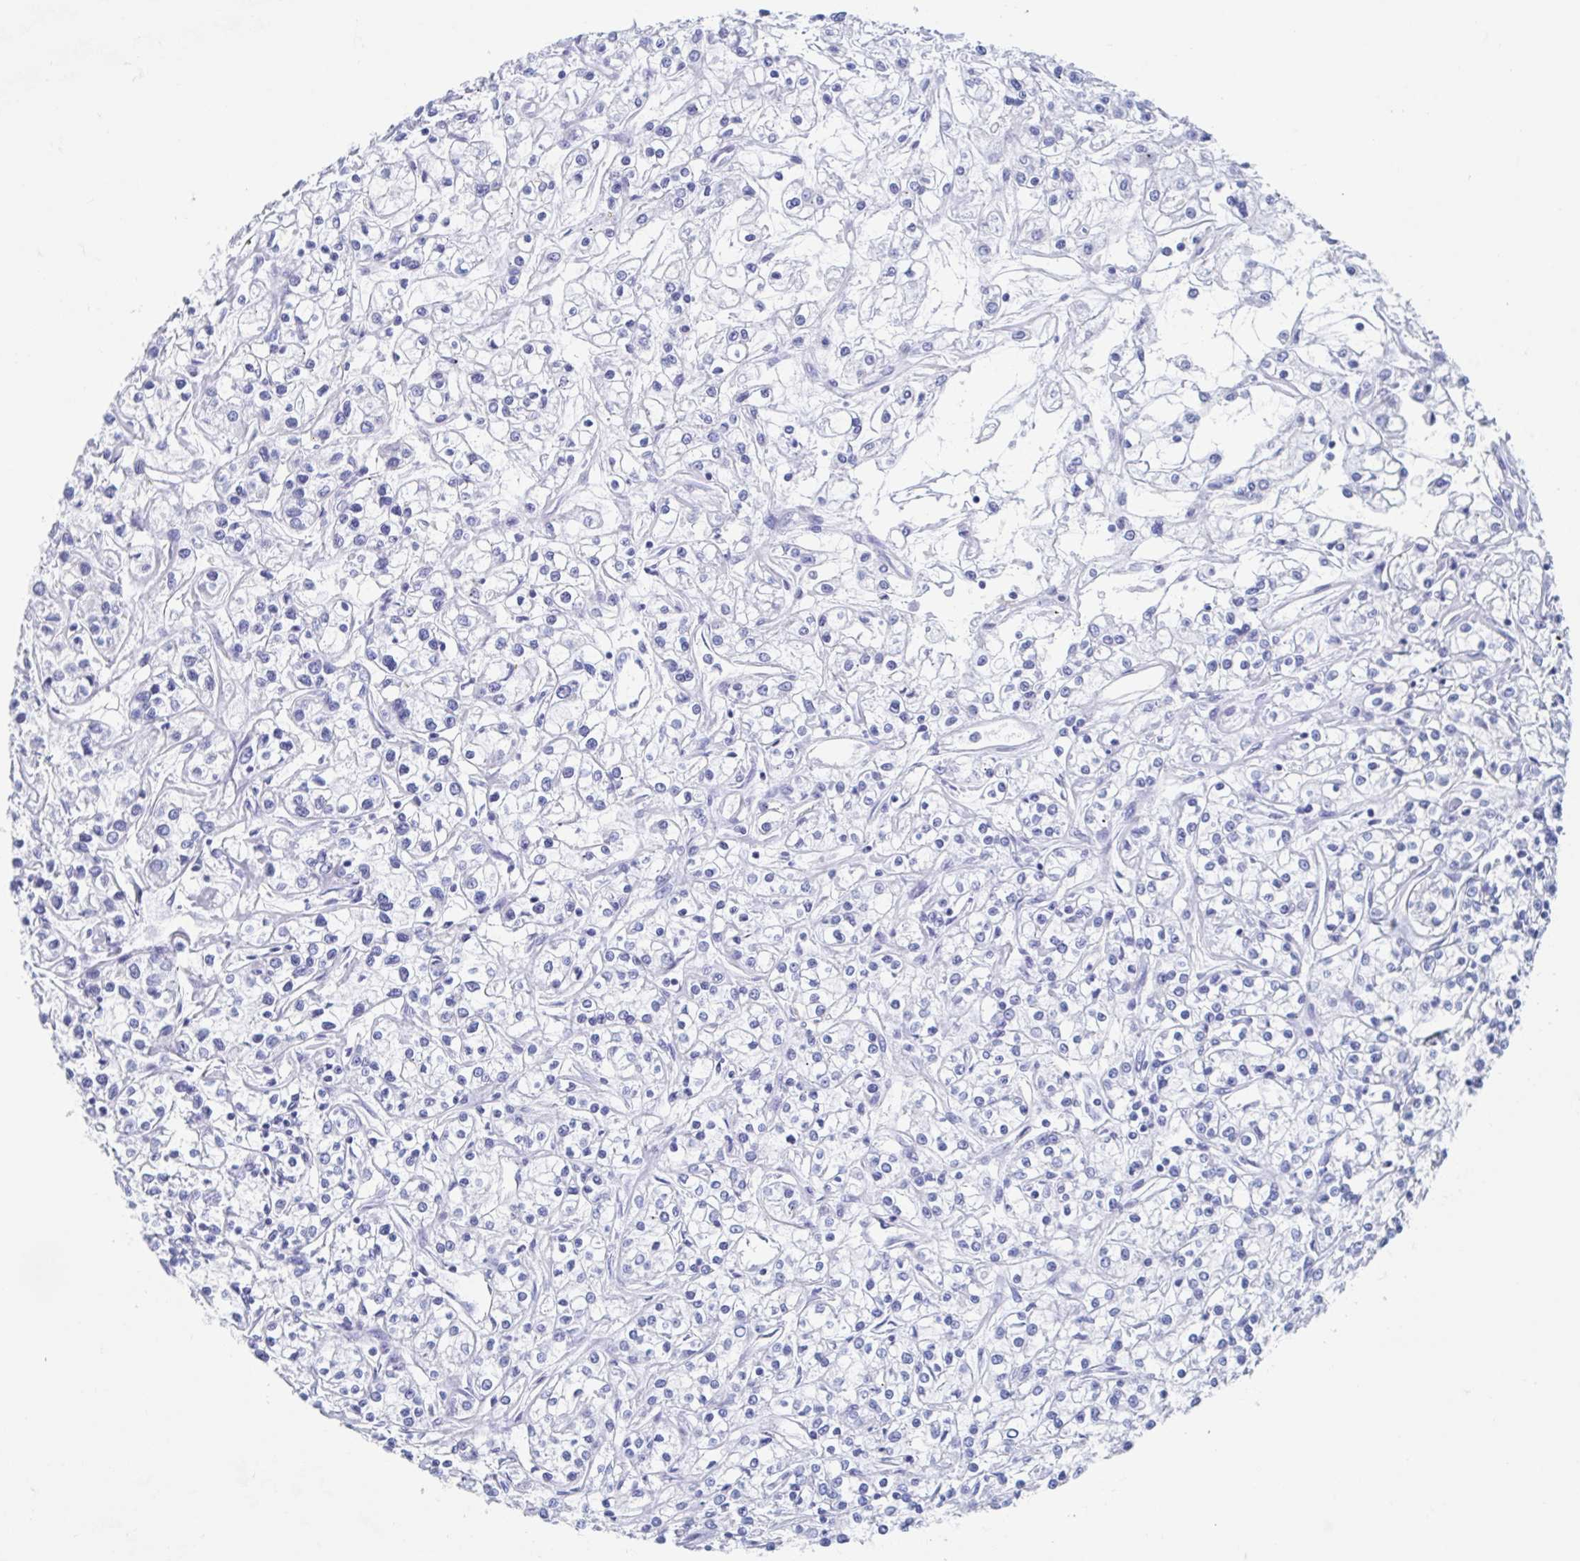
{"staining": {"intensity": "negative", "quantity": "none", "location": "none"}, "tissue": "renal cancer", "cell_type": "Tumor cells", "image_type": "cancer", "snomed": [{"axis": "morphology", "description": "Adenocarcinoma, NOS"}, {"axis": "topography", "description": "Kidney"}], "caption": "The image exhibits no staining of tumor cells in adenocarcinoma (renal). The staining is performed using DAB (3,3'-diaminobenzidine) brown chromogen with nuclei counter-stained in using hematoxylin.", "gene": "HDGFL1", "patient": {"sex": "female", "age": 59}}